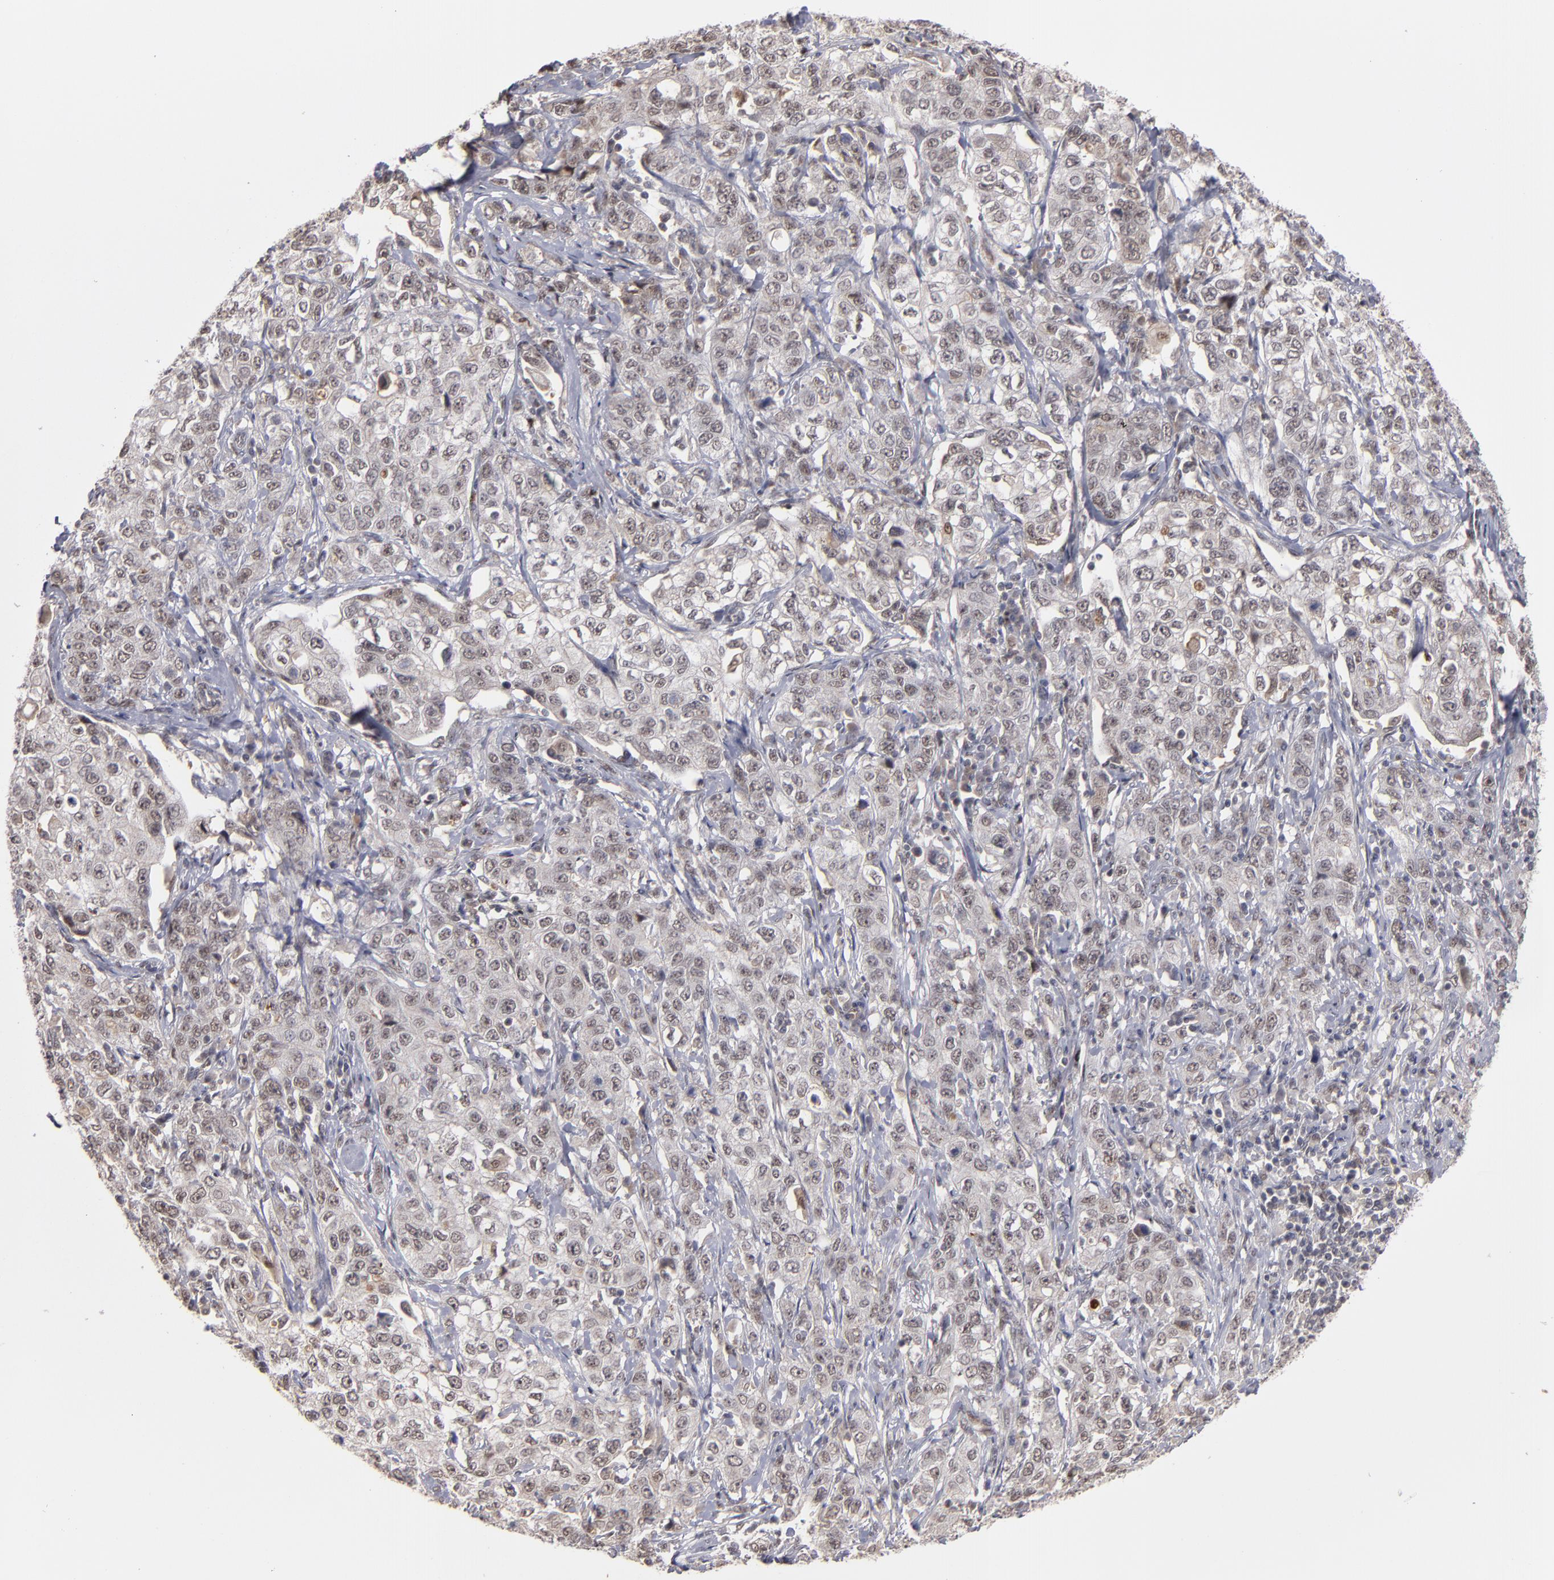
{"staining": {"intensity": "weak", "quantity": "<25%", "location": "nuclear"}, "tissue": "stomach cancer", "cell_type": "Tumor cells", "image_type": "cancer", "snomed": [{"axis": "morphology", "description": "Adenocarcinoma, NOS"}, {"axis": "topography", "description": "Stomach"}], "caption": "The photomicrograph reveals no staining of tumor cells in stomach adenocarcinoma.", "gene": "ZNF234", "patient": {"sex": "male", "age": 48}}